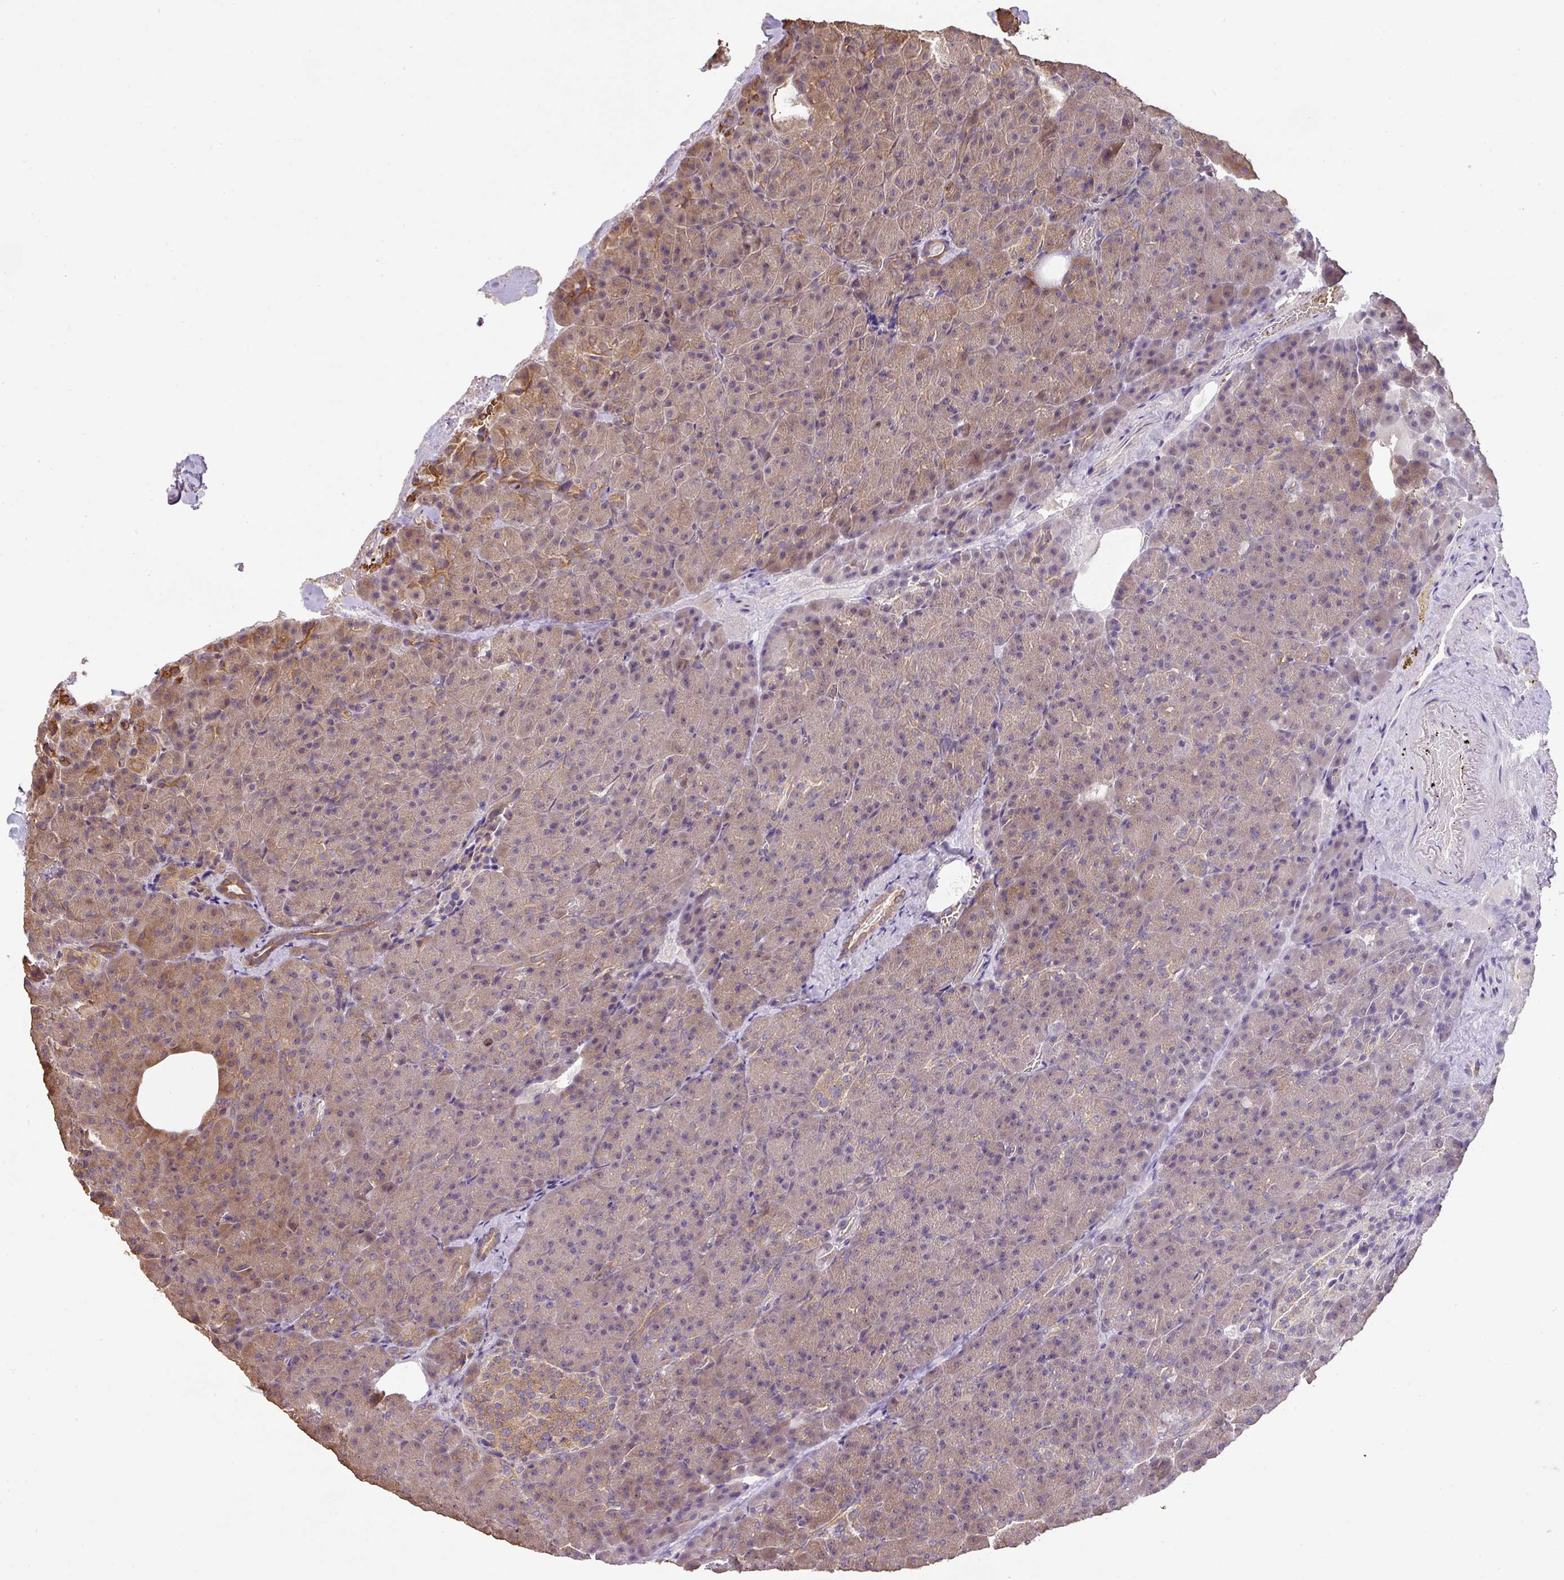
{"staining": {"intensity": "weak", "quantity": "25%-75%", "location": "cytoplasmic/membranous"}, "tissue": "pancreas", "cell_type": "Exocrine glandular cells", "image_type": "normal", "snomed": [{"axis": "morphology", "description": "Normal tissue, NOS"}, {"axis": "topography", "description": "Pancreas"}], "caption": "Immunohistochemical staining of benign human pancreas reveals 25%-75% levels of weak cytoplasmic/membranous protein expression in about 25%-75% of exocrine glandular cells. (brown staining indicates protein expression, while blue staining denotes nuclei).", "gene": "VENTX", "patient": {"sex": "female", "age": 74}}